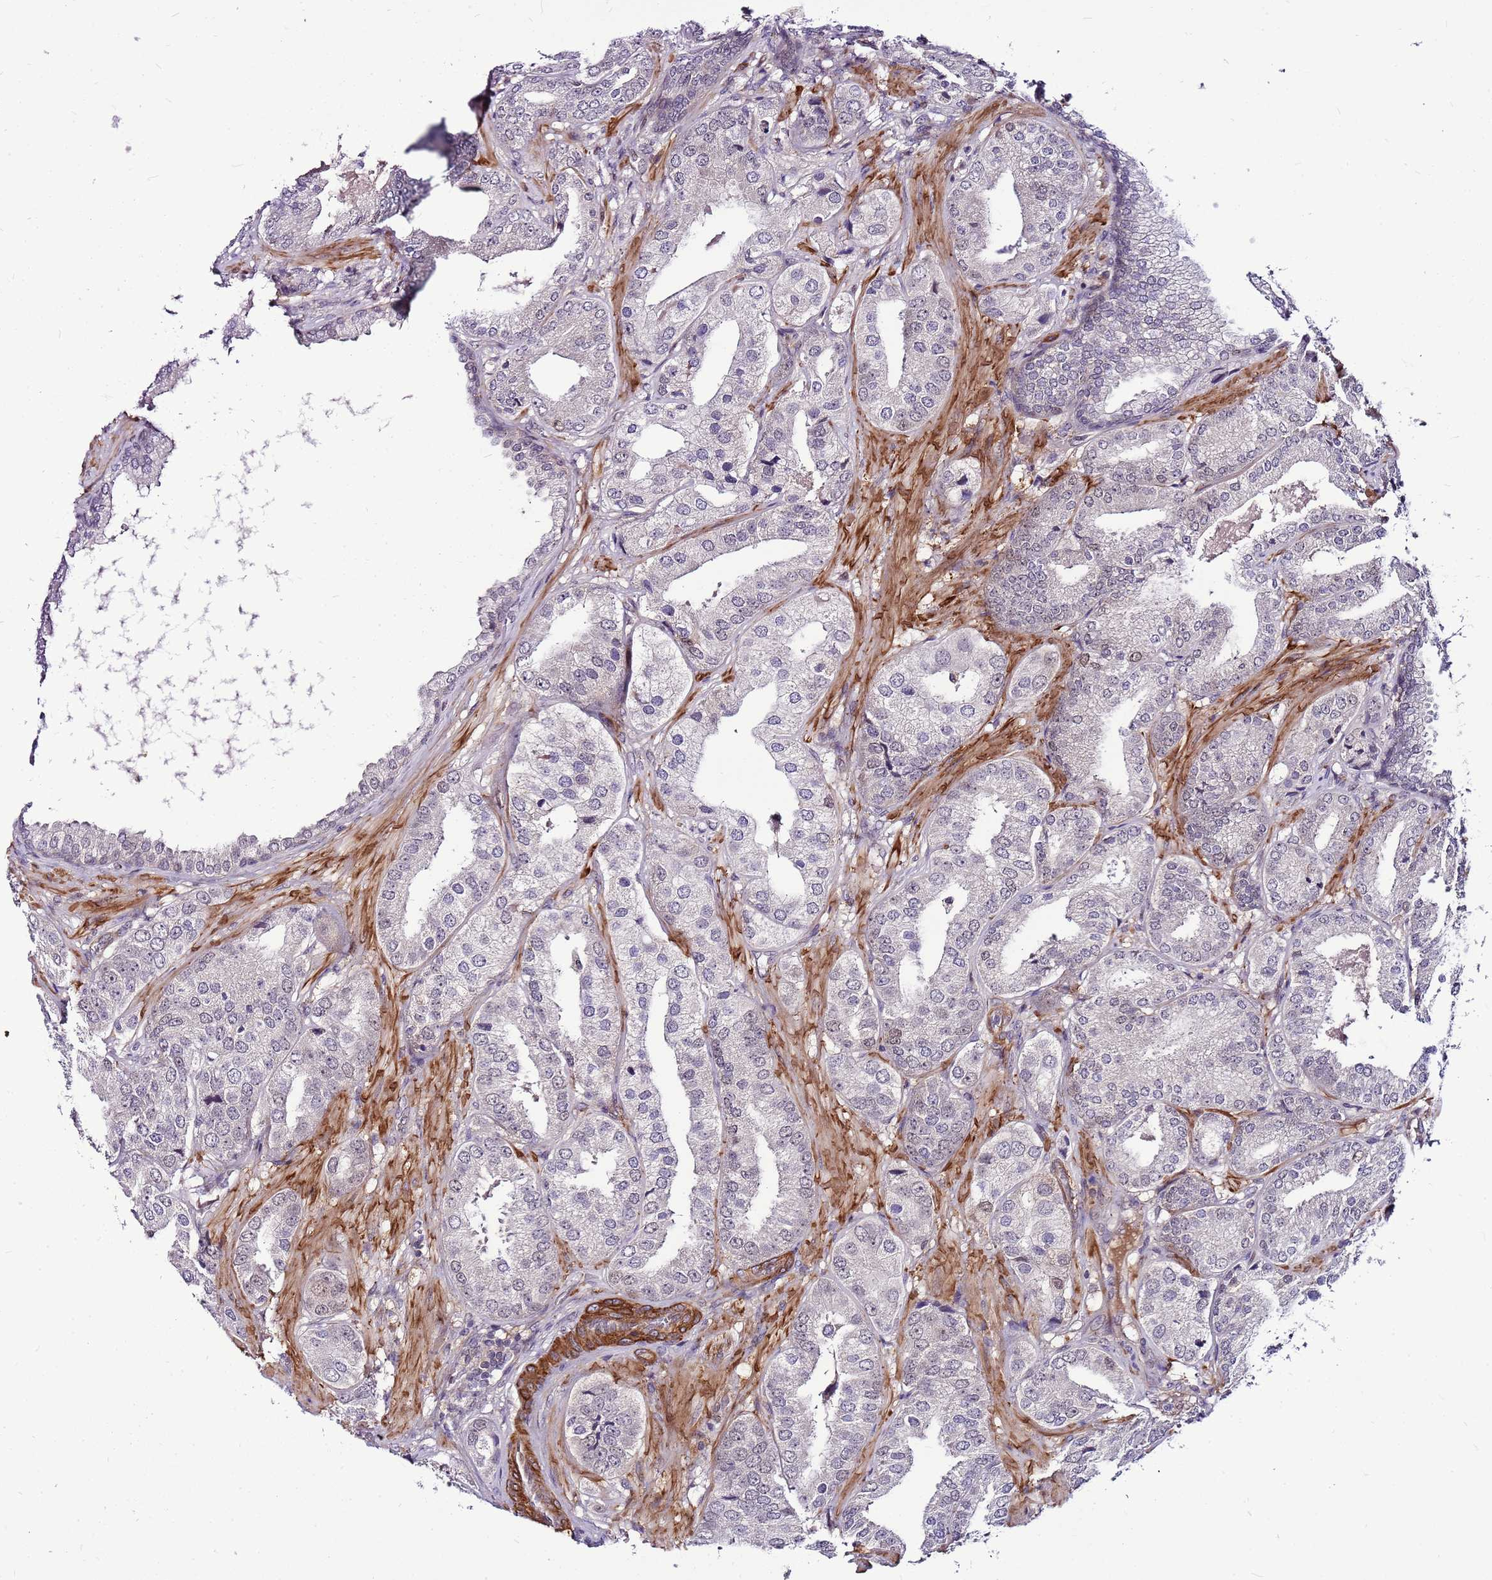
{"staining": {"intensity": "negative", "quantity": "none", "location": "none"}, "tissue": "prostate cancer", "cell_type": "Tumor cells", "image_type": "cancer", "snomed": [{"axis": "morphology", "description": "Adenocarcinoma, High grade"}, {"axis": "topography", "description": "Prostate"}], "caption": "DAB (3,3'-diaminobenzidine) immunohistochemical staining of prostate high-grade adenocarcinoma exhibits no significant staining in tumor cells.", "gene": "POLE3", "patient": {"sex": "male", "age": 63}}